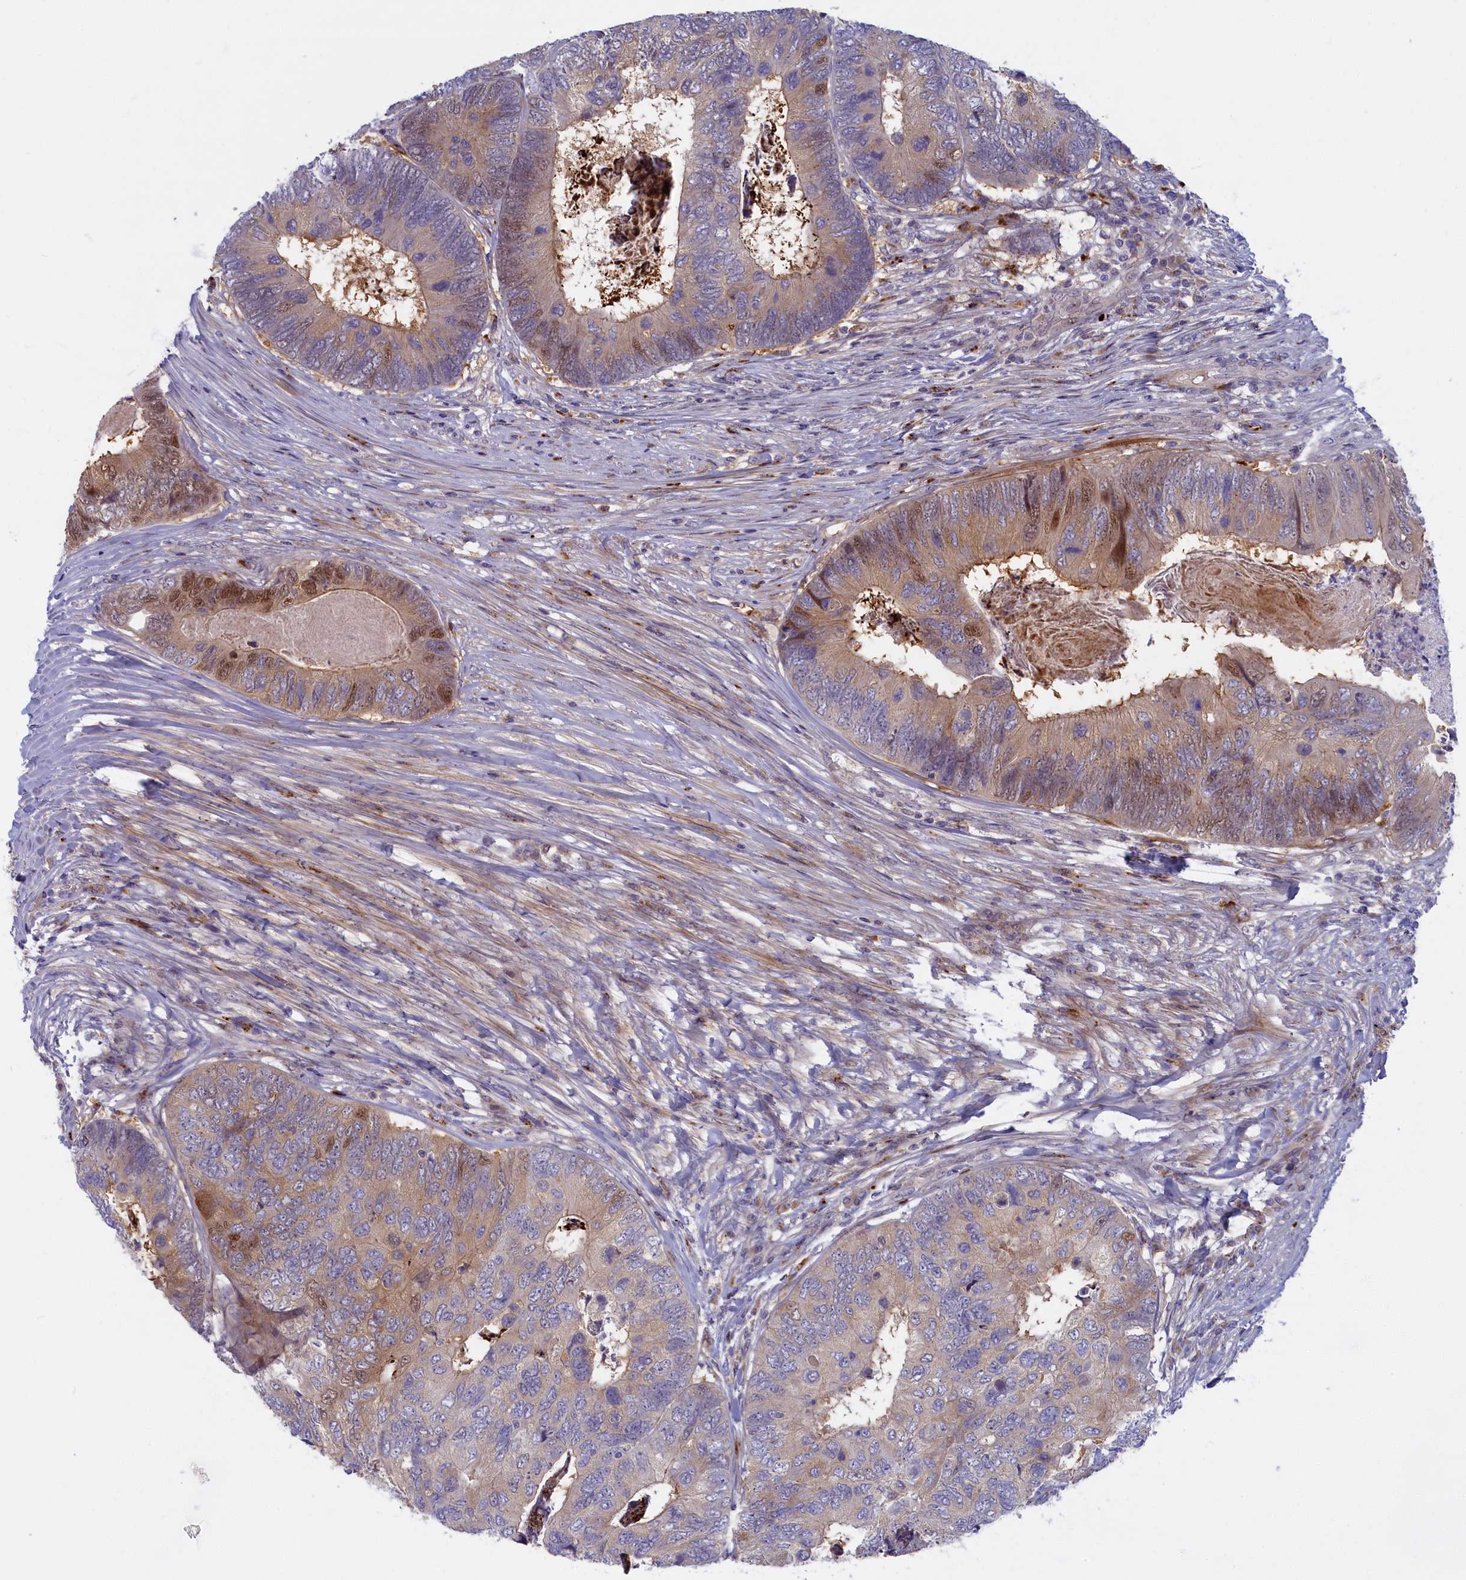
{"staining": {"intensity": "moderate", "quantity": ">75%", "location": "cytoplasmic/membranous"}, "tissue": "colorectal cancer", "cell_type": "Tumor cells", "image_type": "cancer", "snomed": [{"axis": "morphology", "description": "Adenocarcinoma, NOS"}, {"axis": "topography", "description": "Colon"}], "caption": "Human adenocarcinoma (colorectal) stained with a protein marker reveals moderate staining in tumor cells.", "gene": "FCSK", "patient": {"sex": "female", "age": 67}}